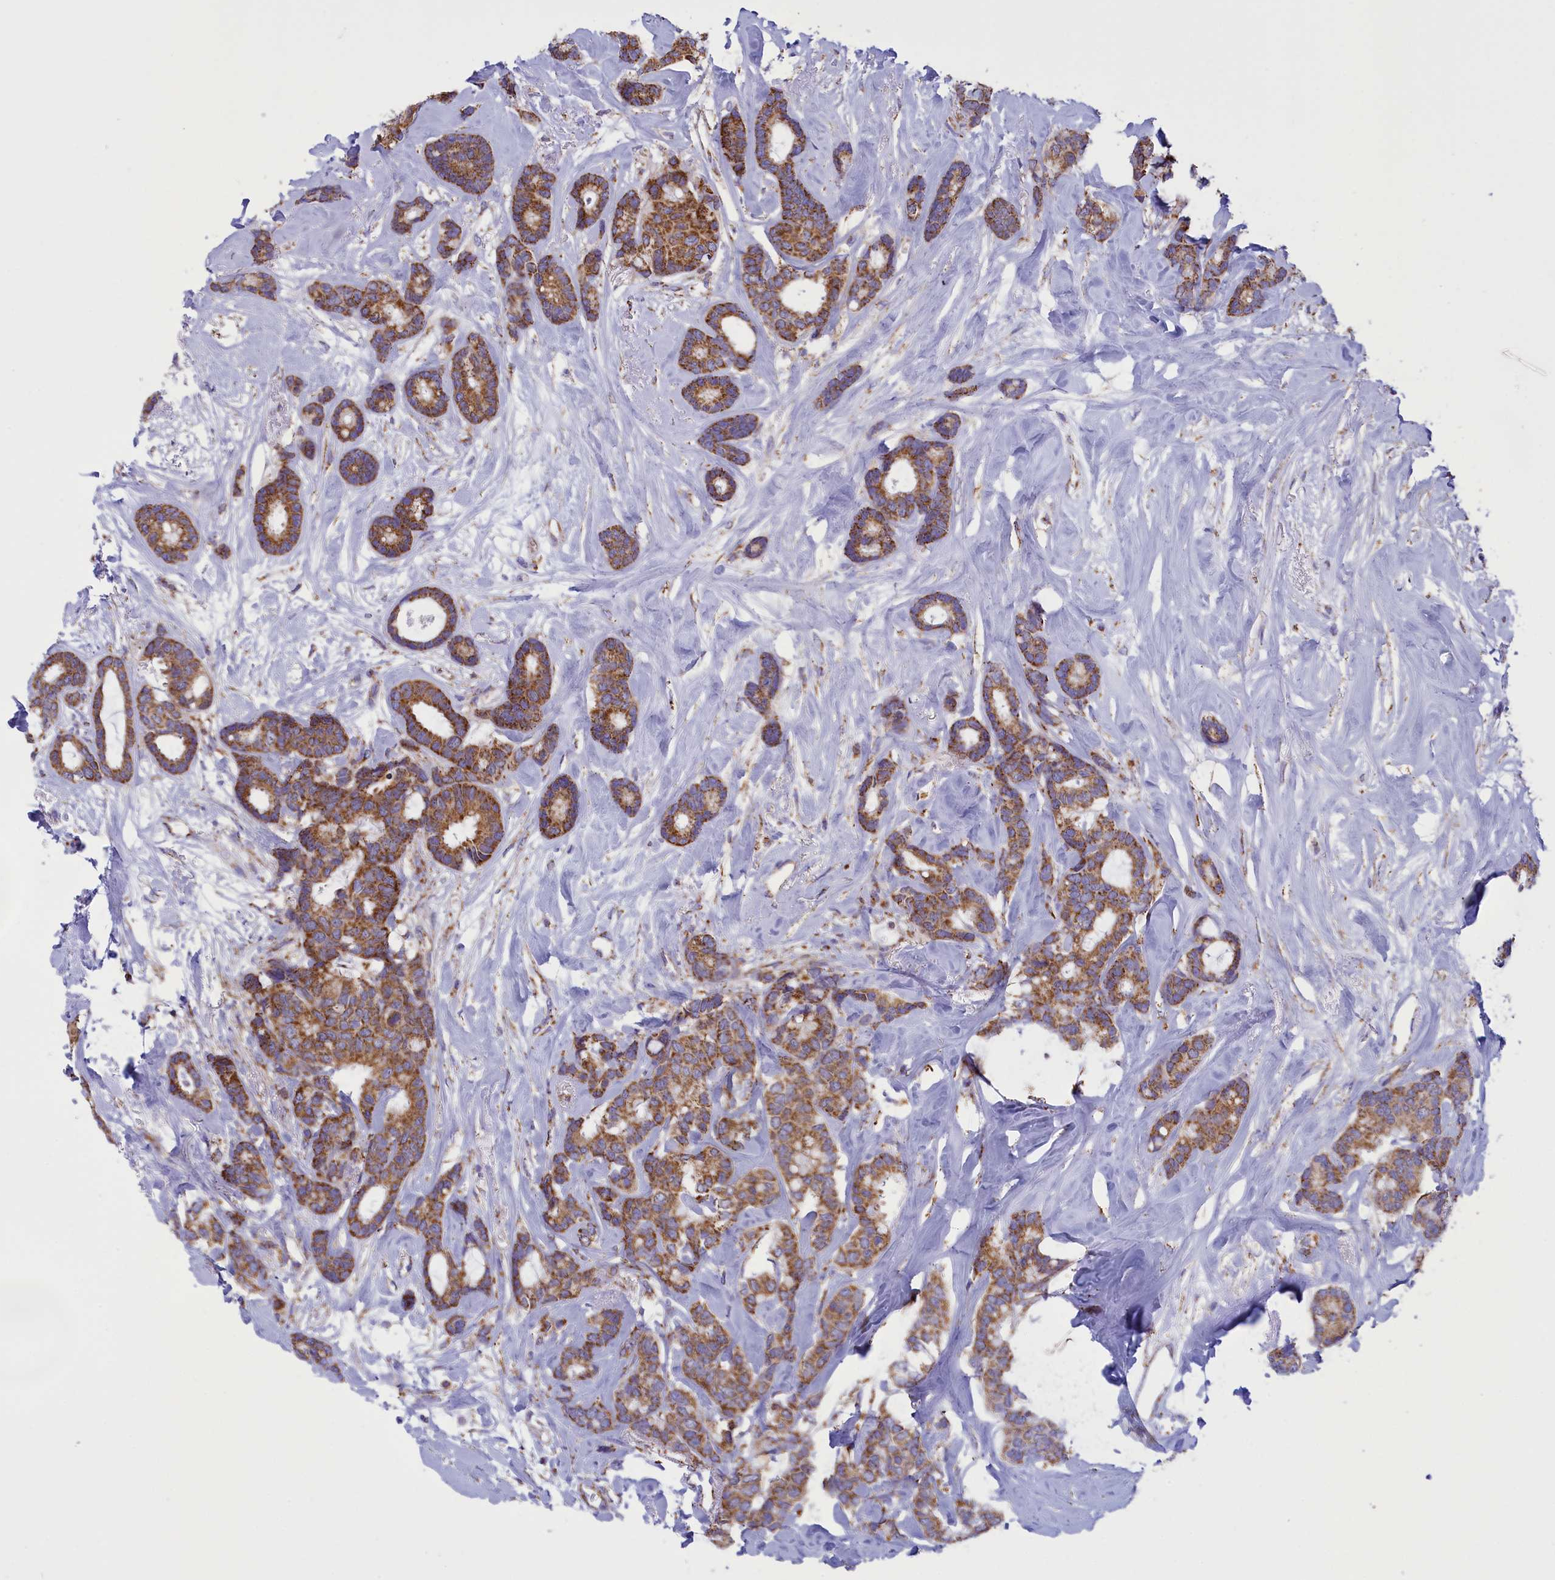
{"staining": {"intensity": "moderate", "quantity": ">75%", "location": "cytoplasmic/membranous"}, "tissue": "breast cancer", "cell_type": "Tumor cells", "image_type": "cancer", "snomed": [{"axis": "morphology", "description": "Duct carcinoma"}, {"axis": "topography", "description": "Breast"}], "caption": "Intraductal carcinoma (breast) stained with immunohistochemistry (IHC) reveals moderate cytoplasmic/membranous expression in about >75% of tumor cells. The staining was performed using DAB (3,3'-diaminobenzidine) to visualize the protein expression in brown, while the nuclei were stained in blue with hematoxylin (Magnification: 20x).", "gene": "ISOC2", "patient": {"sex": "female", "age": 87}}